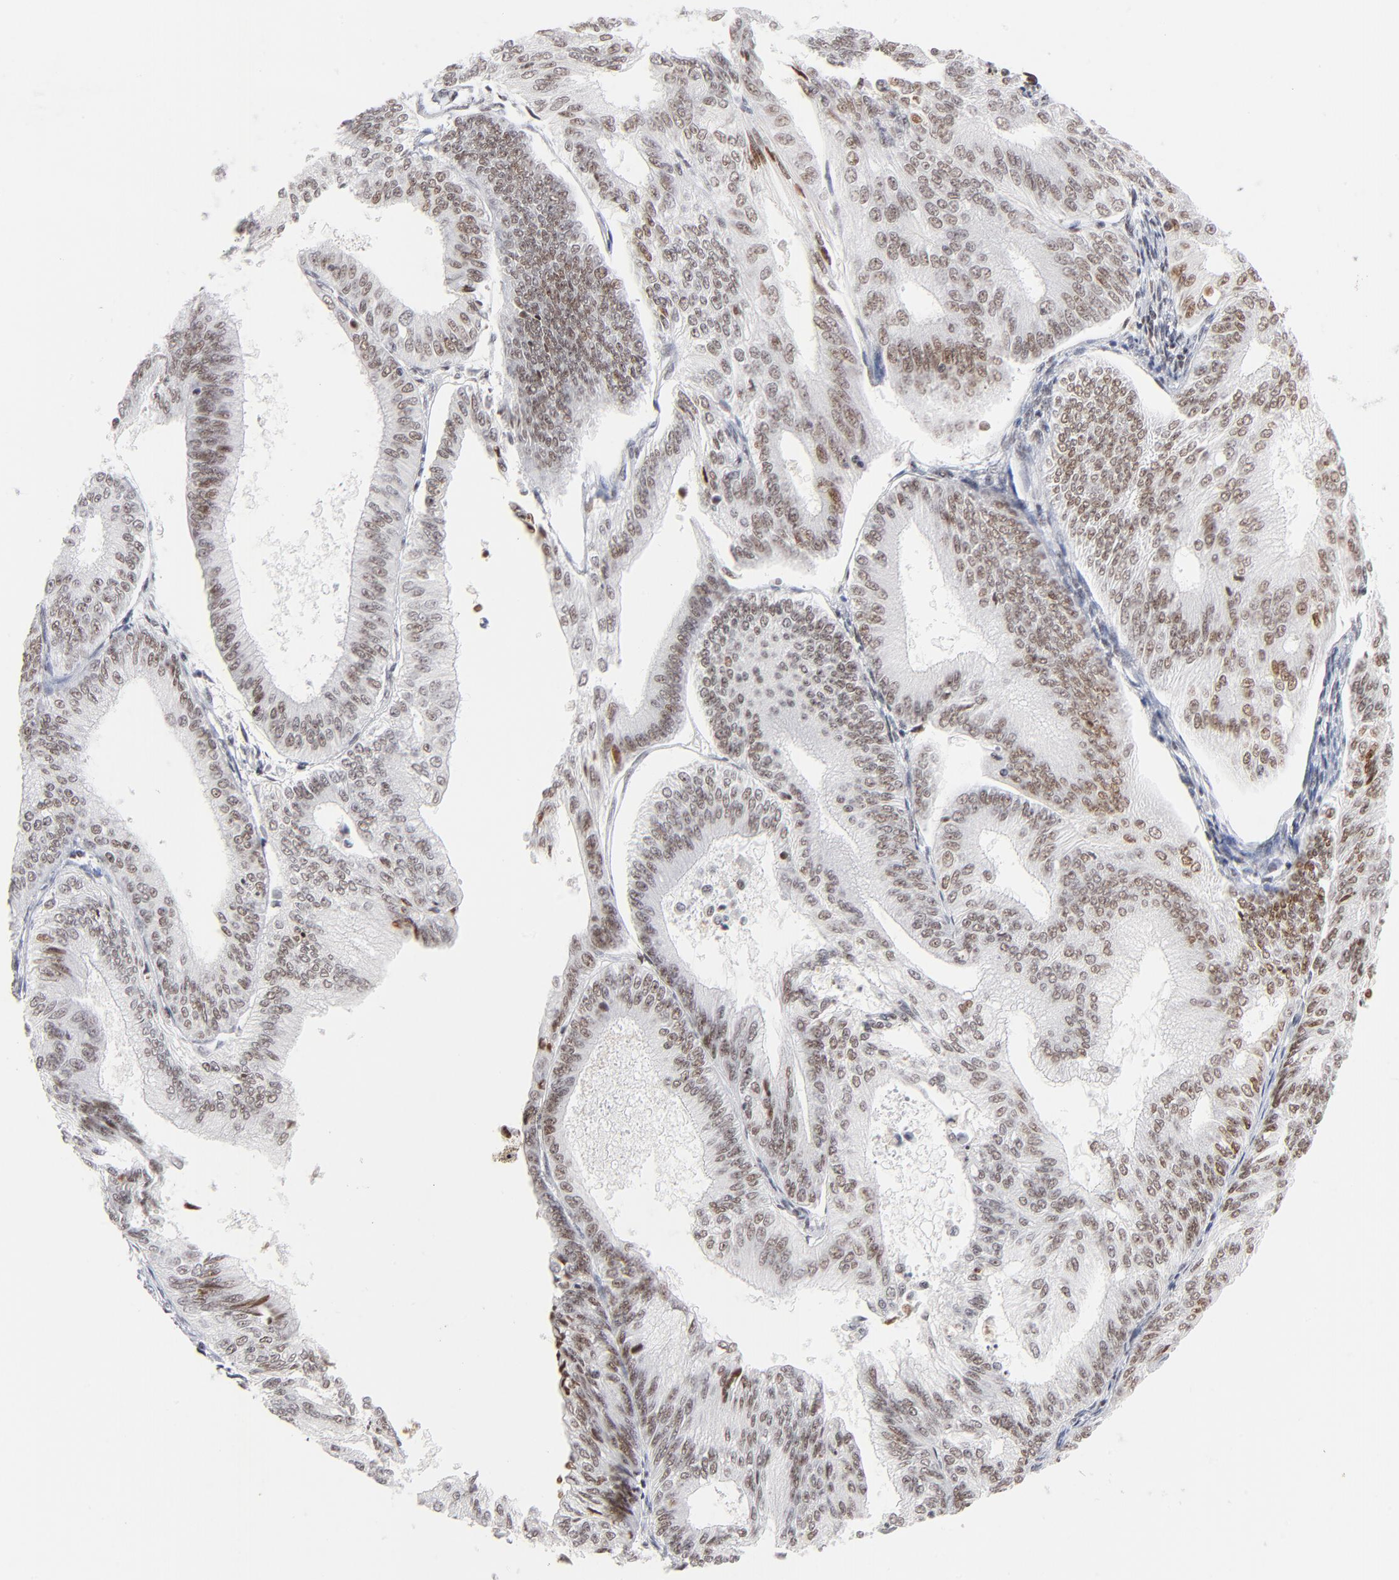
{"staining": {"intensity": "weak", "quantity": ">75%", "location": "nuclear"}, "tissue": "endometrial cancer", "cell_type": "Tumor cells", "image_type": "cancer", "snomed": [{"axis": "morphology", "description": "Adenocarcinoma, NOS"}, {"axis": "topography", "description": "Endometrium"}], "caption": "Protein staining shows weak nuclear expression in approximately >75% of tumor cells in endometrial cancer.", "gene": "ZNF143", "patient": {"sex": "female", "age": 55}}